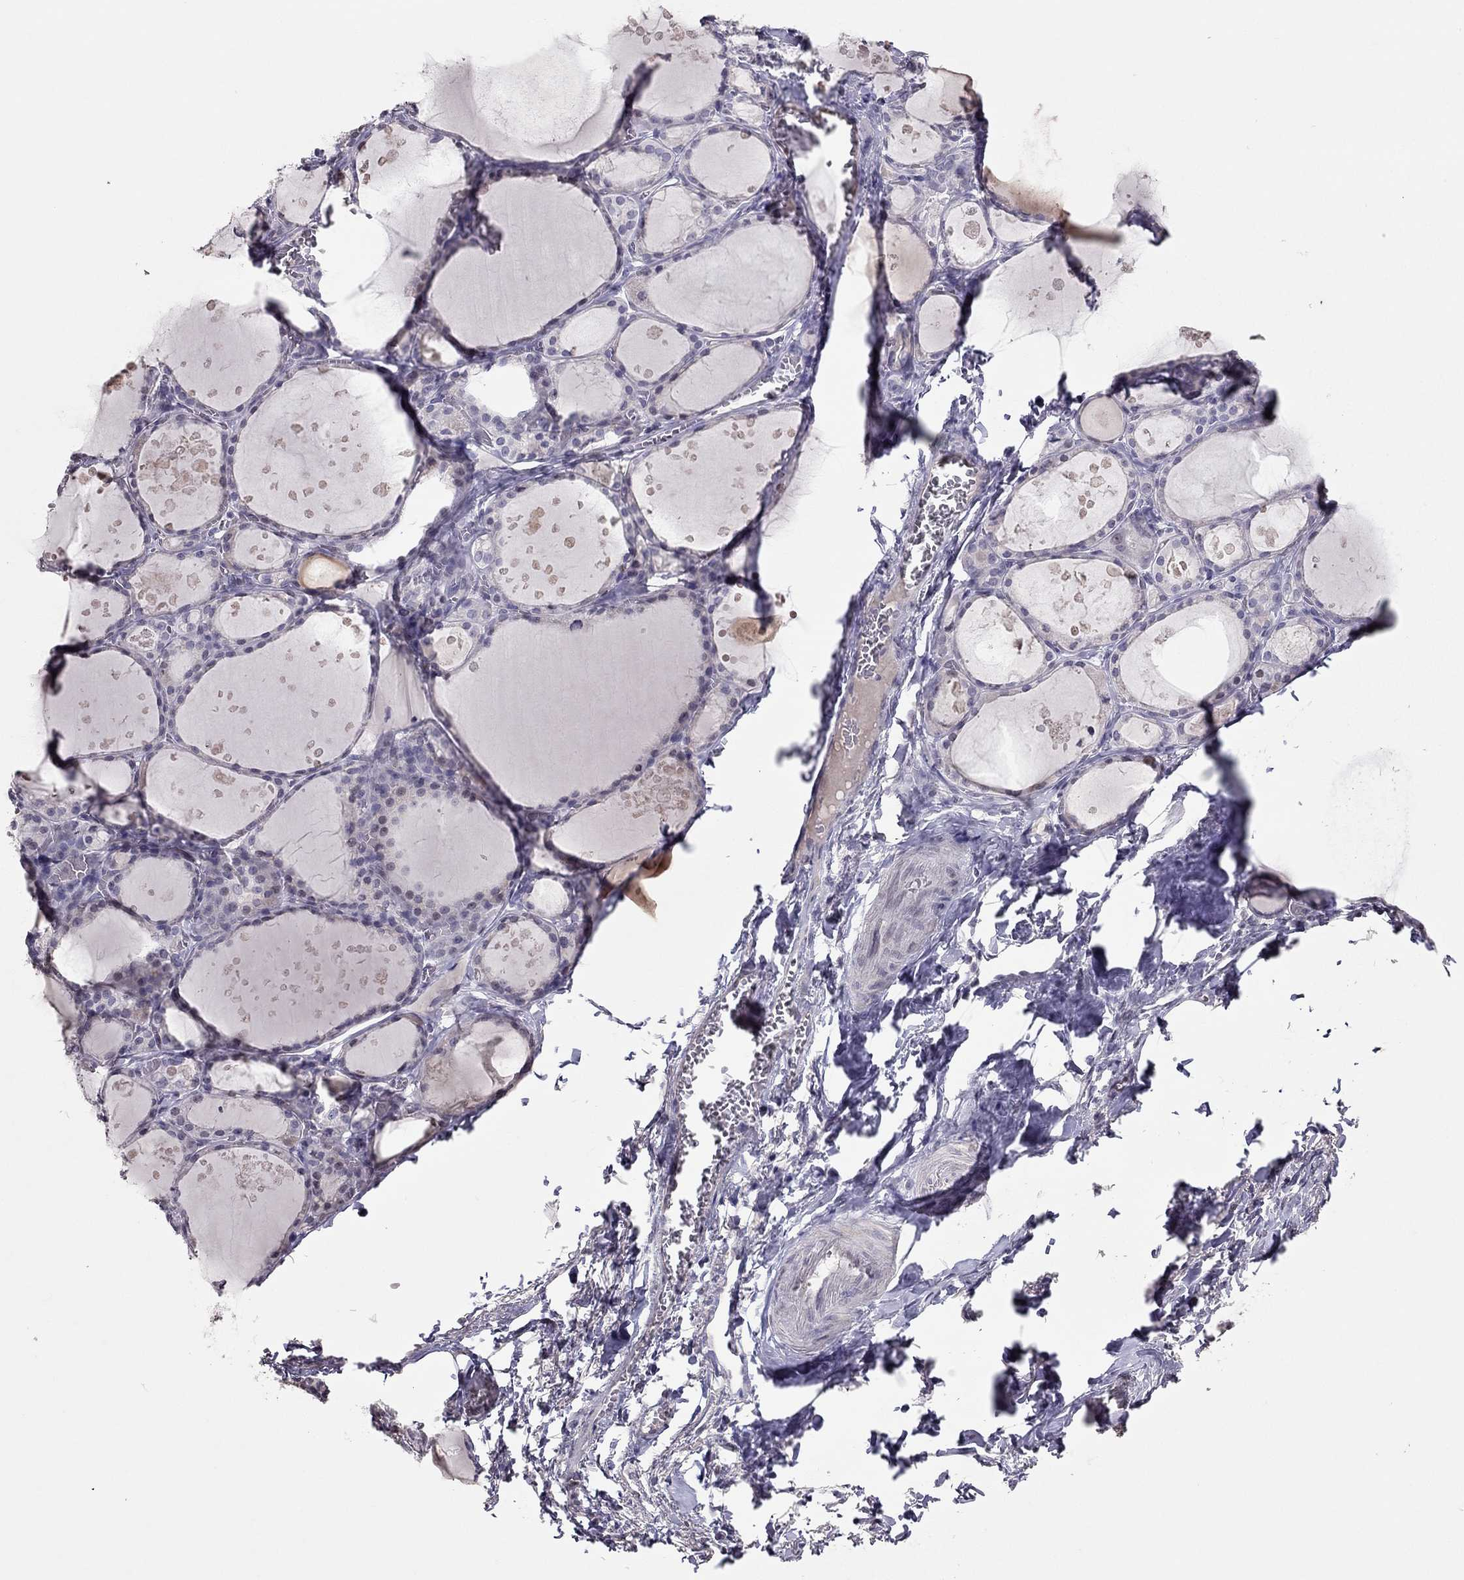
{"staining": {"intensity": "negative", "quantity": "none", "location": "none"}, "tissue": "thyroid gland", "cell_type": "Glandular cells", "image_type": "normal", "snomed": [{"axis": "morphology", "description": "Normal tissue, NOS"}, {"axis": "topography", "description": "Thyroid gland"}], "caption": "DAB immunohistochemical staining of normal thyroid gland displays no significant positivity in glandular cells.", "gene": "TSHB", "patient": {"sex": "male", "age": 68}}